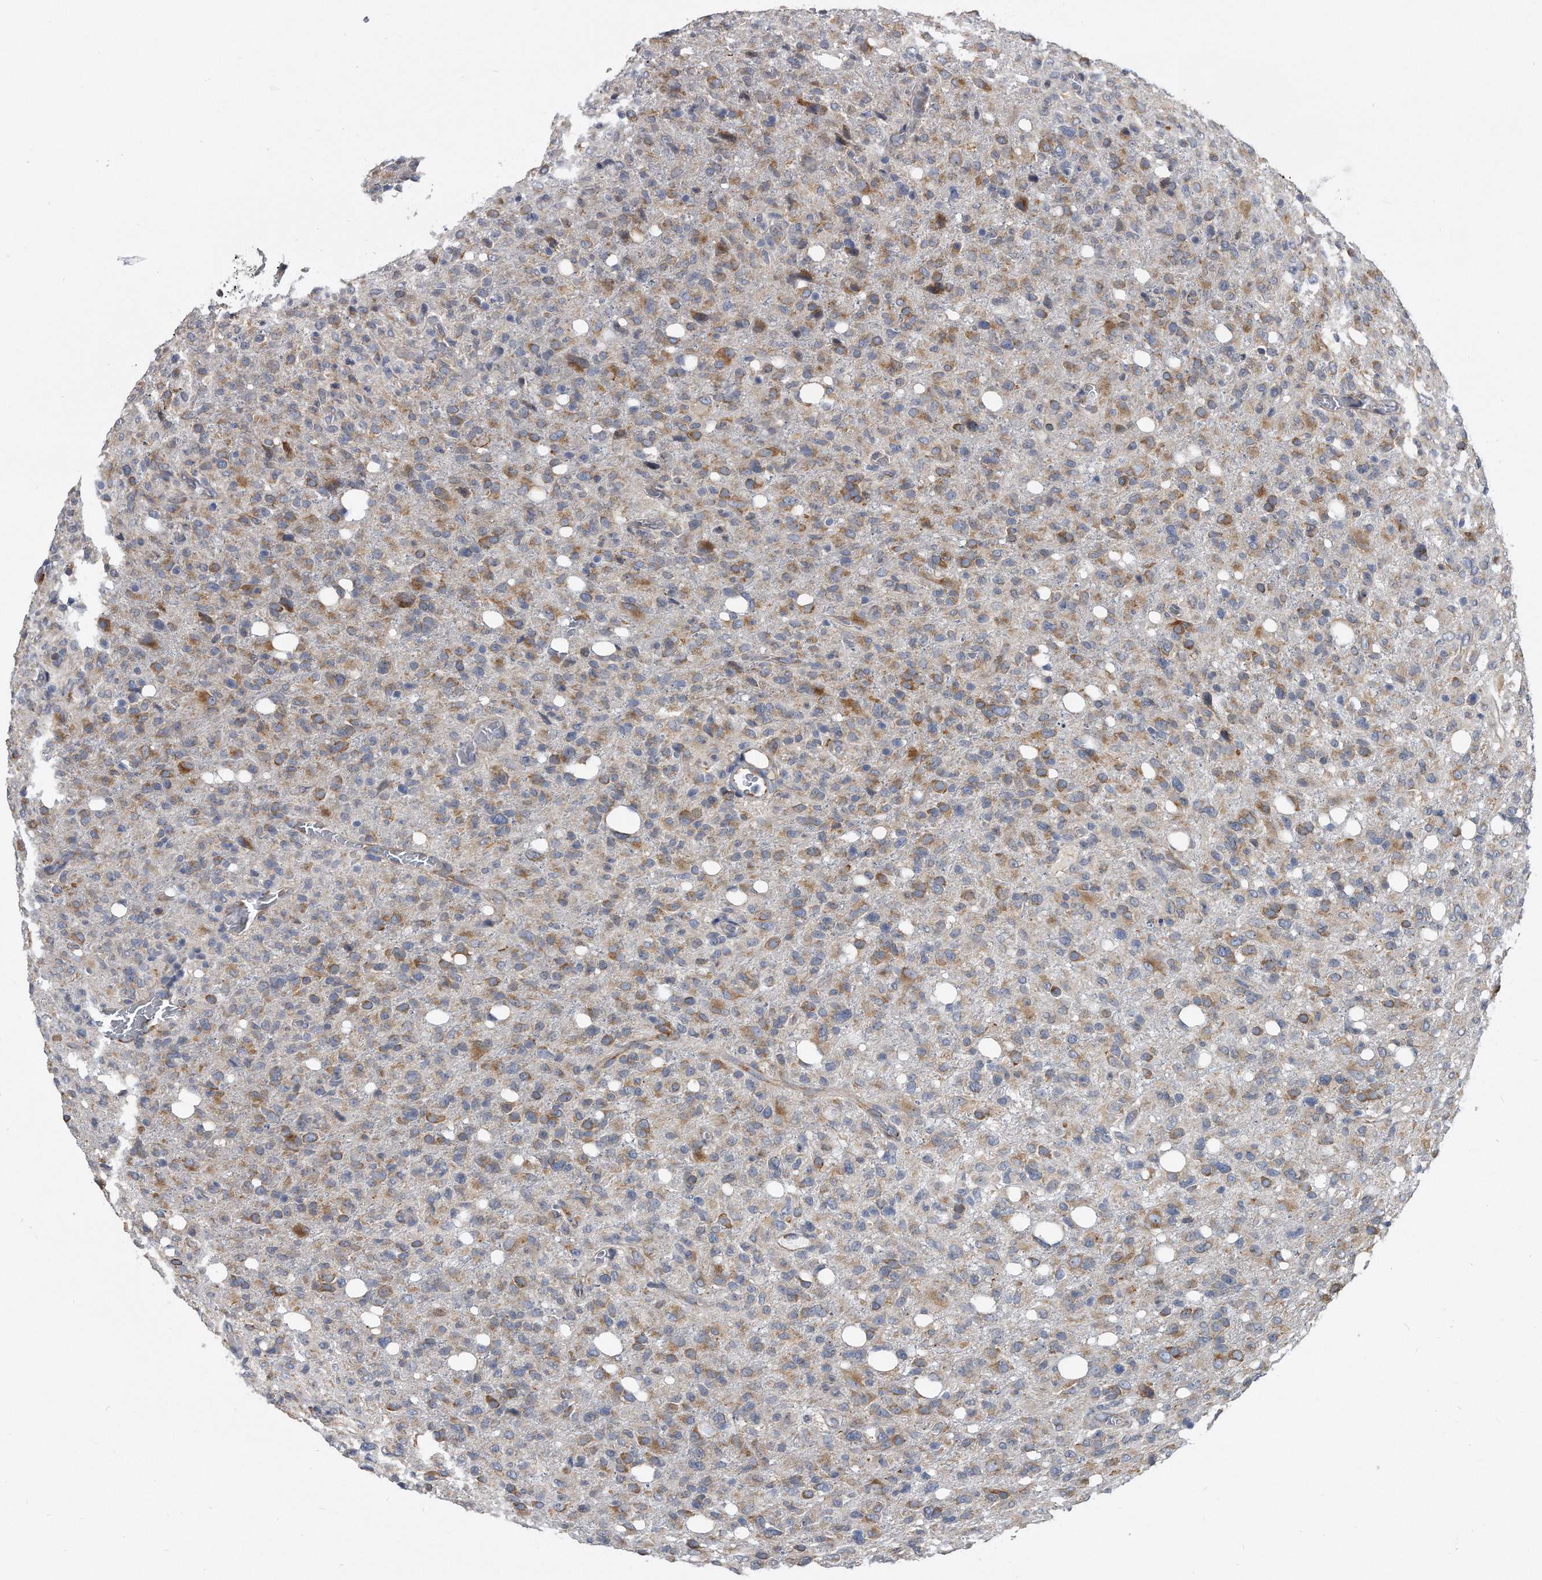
{"staining": {"intensity": "moderate", "quantity": "25%-75%", "location": "cytoplasmic/membranous"}, "tissue": "glioma", "cell_type": "Tumor cells", "image_type": "cancer", "snomed": [{"axis": "morphology", "description": "Glioma, malignant, High grade"}, {"axis": "topography", "description": "Brain"}], "caption": "A medium amount of moderate cytoplasmic/membranous expression is appreciated in approximately 25%-75% of tumor cells in glioma tissue.", "gene": "CCDC47", "patient": {"sex": "female", "age": 57}}